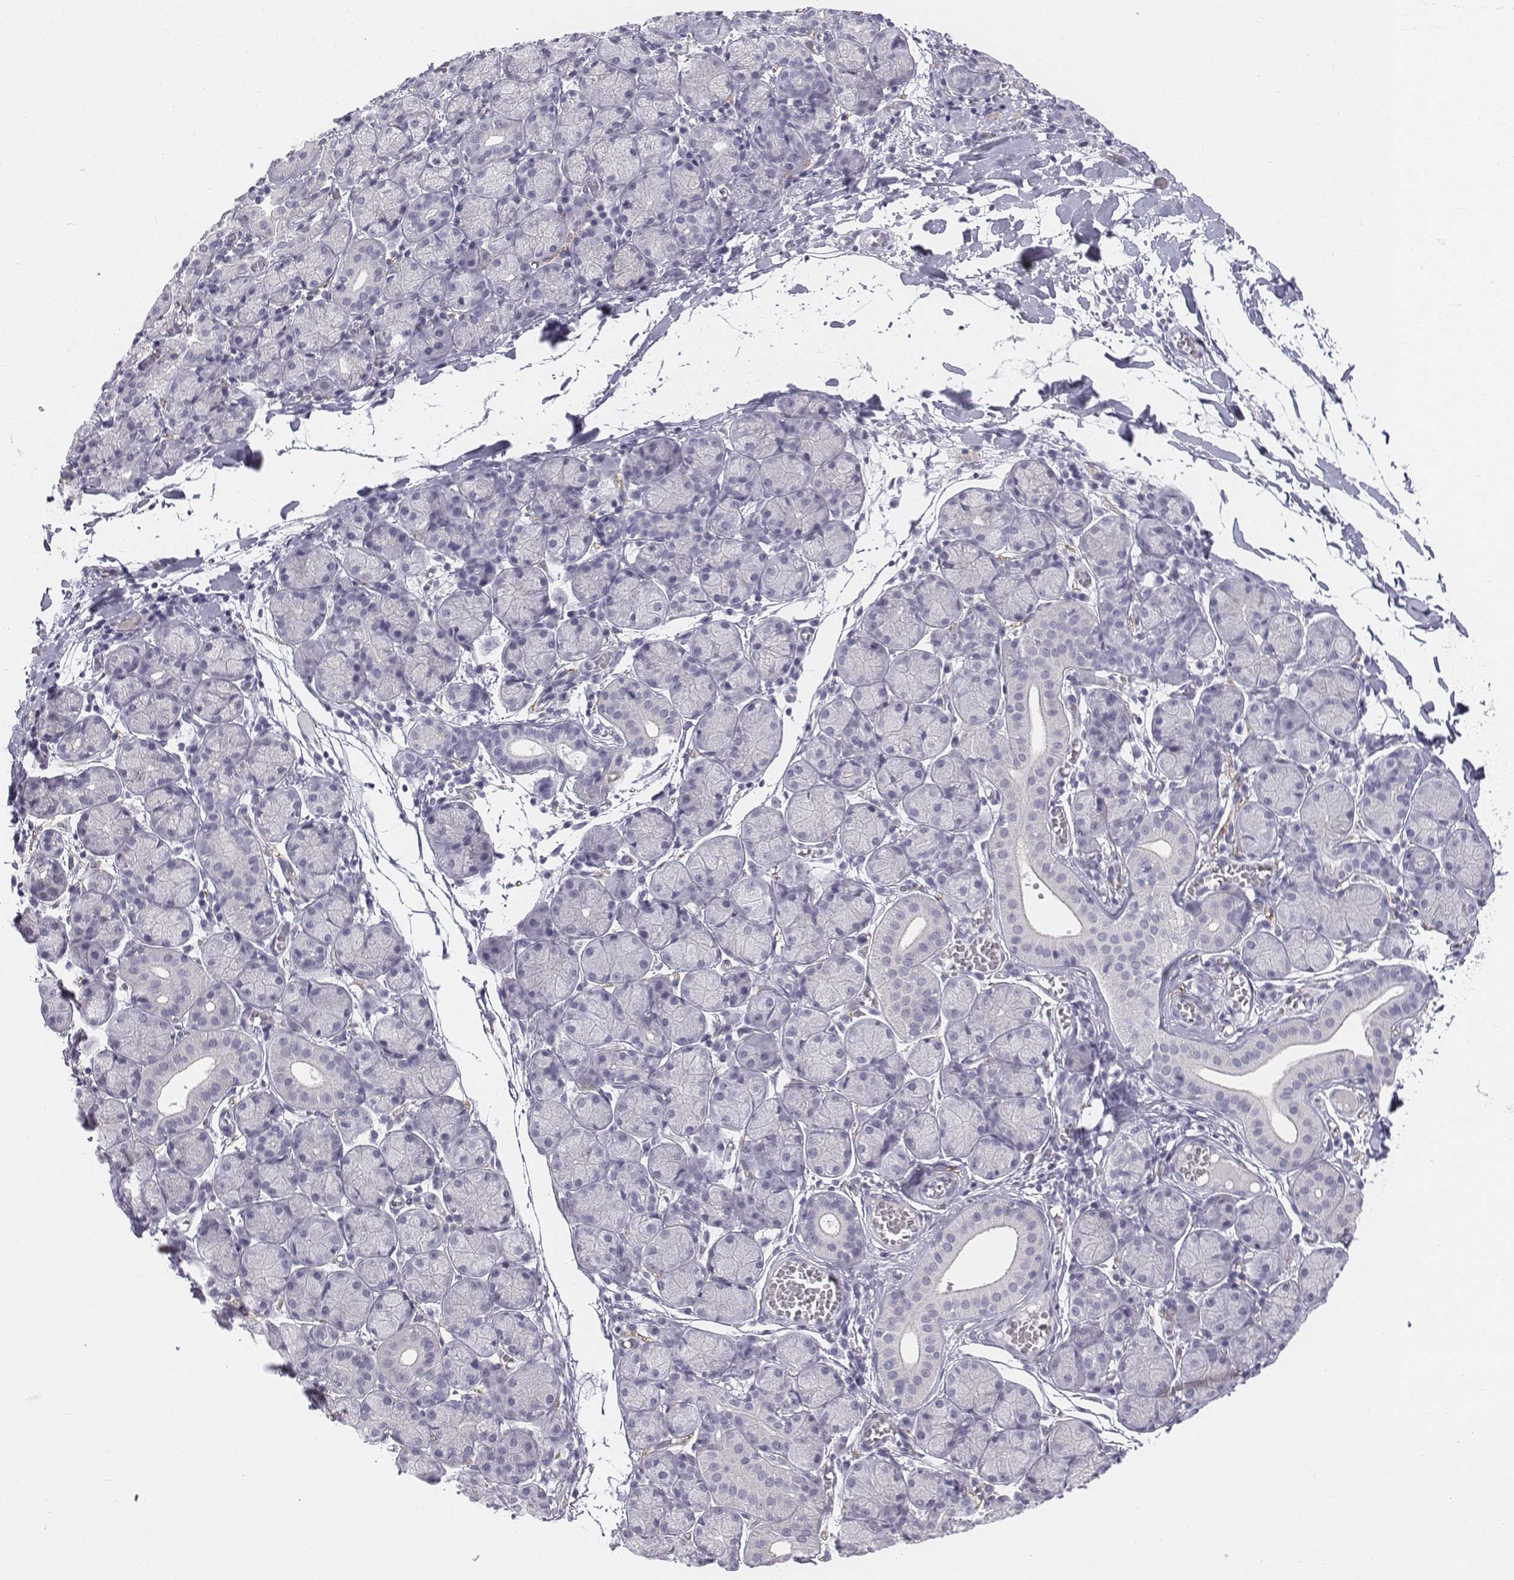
{"staining": {"intensity": "negative", "quantity": "none", "location": "none"}, "tissue": "salivary gland", "cell_type": "Glandular cells", "image_type": "normal", "snomed": [{"axis": "morphology", "description": "Normal tissue, NOS"}, {"axis": "topography", "description": "Salivary gland"}], "caption": "Immunohistochemical staining of normal salivary gland demonstrates no significant expression in glandular cells. (Stains: DAB immunohistochemistry with hematoxylin counter stain, Microscopy: brightfield microscopy at high magnification).", "gene": "TH", "patient": {"sex": "female", "age": 24}}